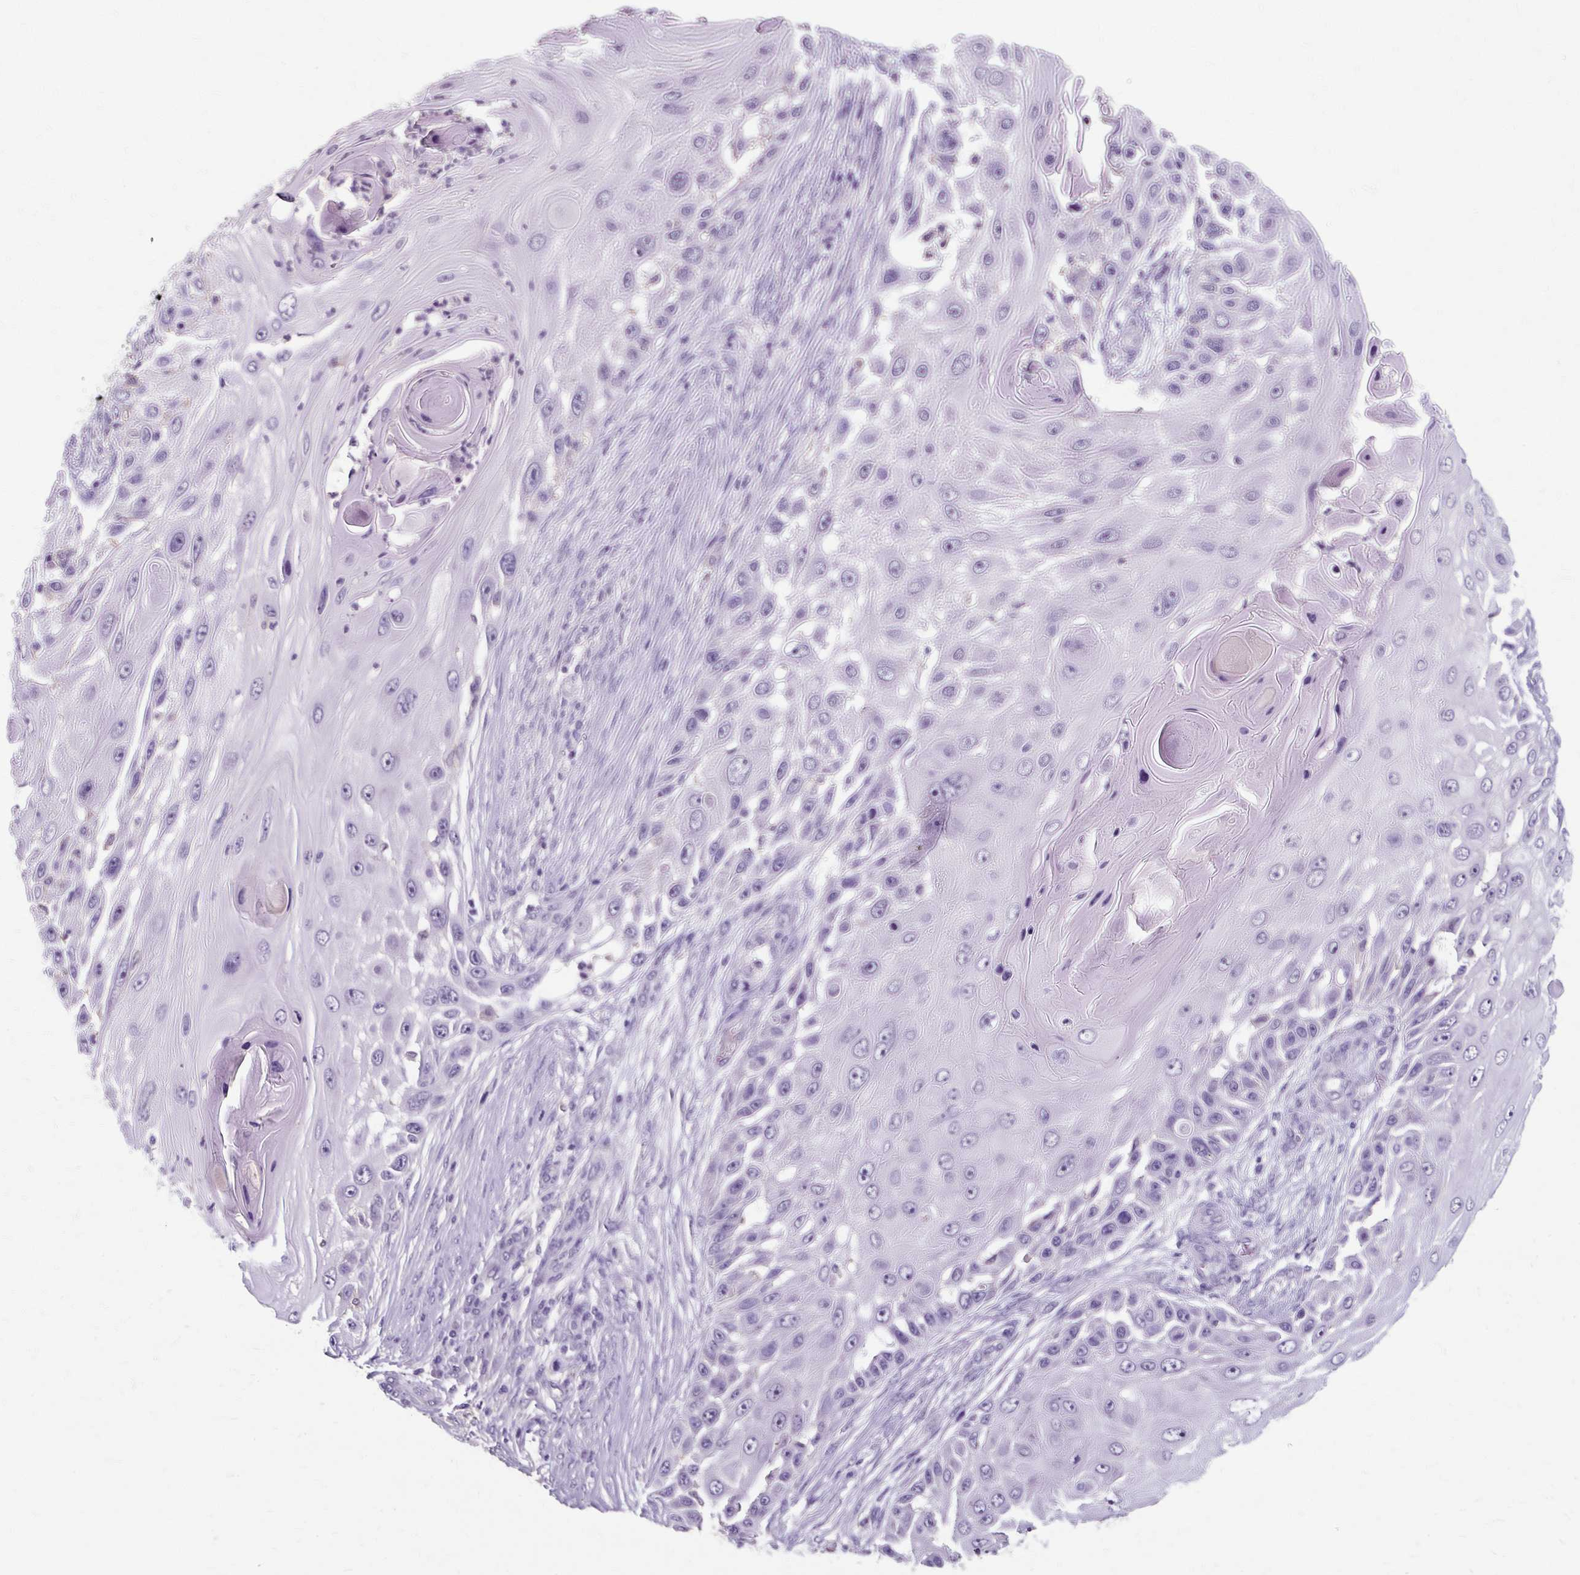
{"staining": {"intensity": "negative", "quantity": "none", "location": "none"}, "tissue": "skin cancer", "cell_type": "Tumor cells", "image_type": "cancer", "snomed": [{"axis": "morphology", "description": "Squamous cell carcinoma, NOS"}, {"axis": "topography", "description": "Skin"}], "caption": "High magnification brightfield microscopy of skin cancer (squamous cell carcinoma) stained with DAB (brown) and counterstained with hematoxylin (blue): tumor cells show no significant expression.", "gene": "KLHL24", "patient": {"sex": "female", "age": 44}}